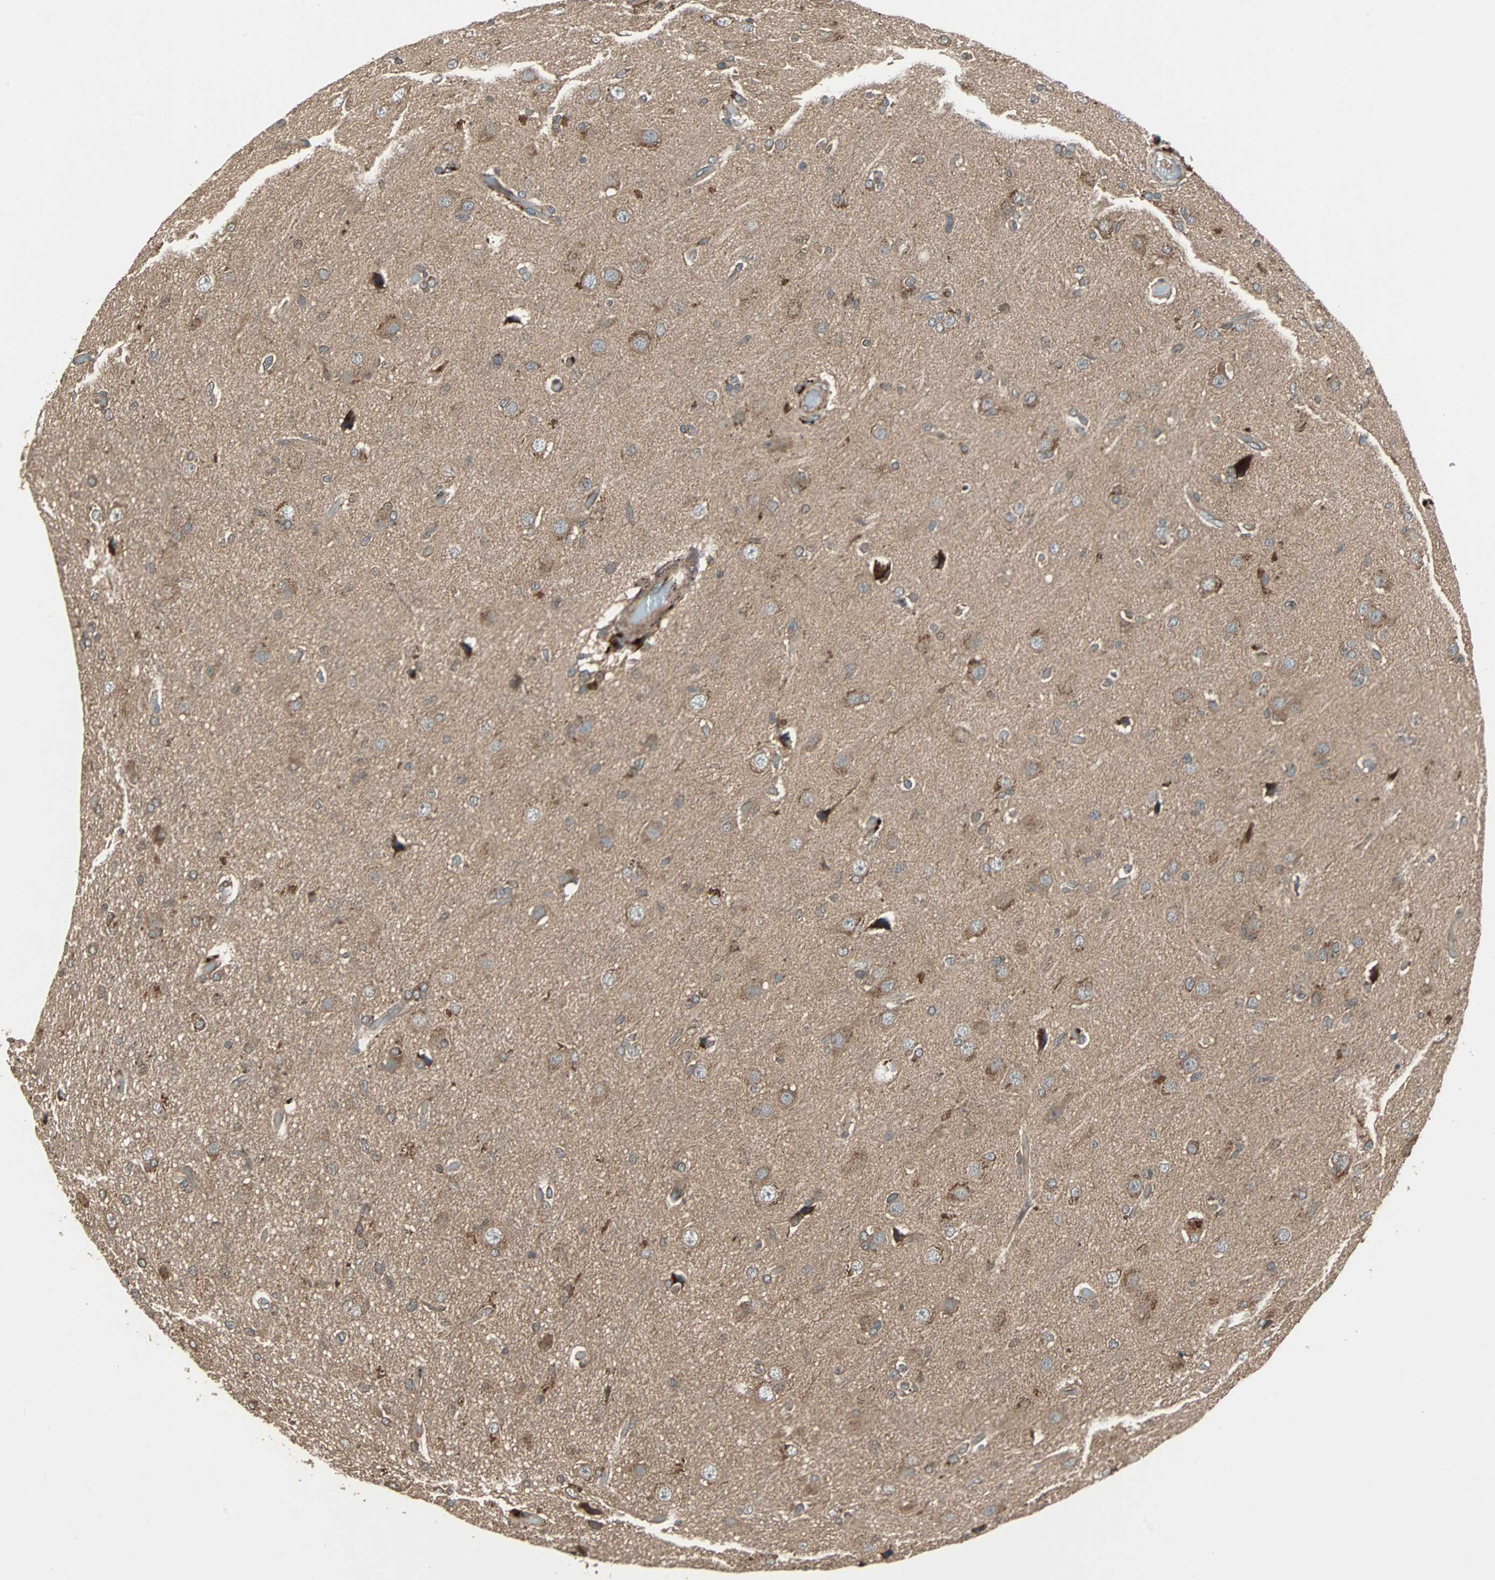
{"staining": {"intensity": "moderate", "quantity": ">75%", "location": "cytoplasmic/membranous"}, "tissue": "glioma", "cell_type": "Tumor cells", "image_type": "cancer", "snomed": [{"axis": "morphology", "description": "Glioma, malignant, High grade"}, {"axis": "topography", "description": "Brain"}], "caption": "Protein expression analysis of glioma exhibits moderate cytoplasmic/membranous positivity in about >75% of tumor cells.", "gene": "RAB7A", "patient": {"sex": "male", "age": 33}}